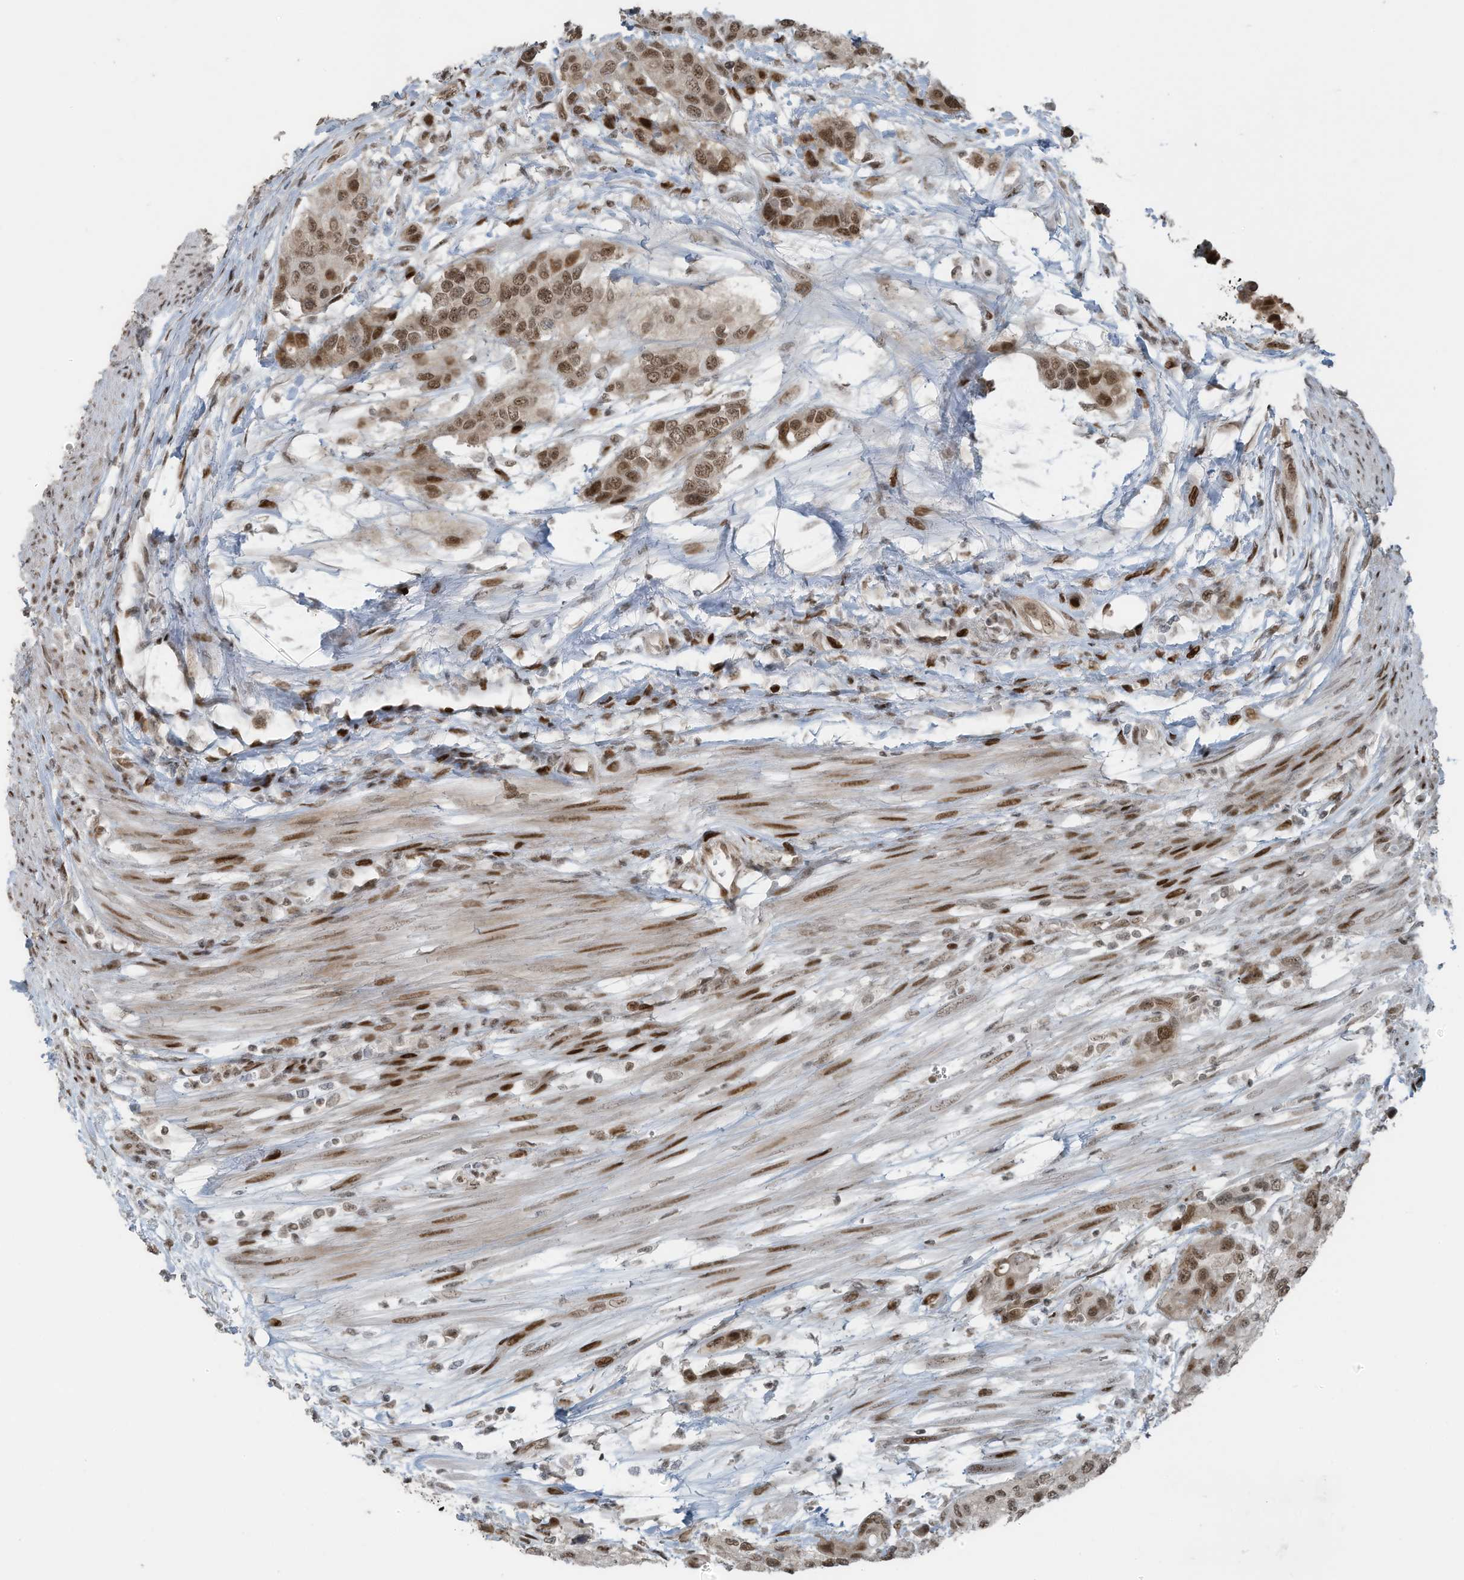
{"staining": {"intensity": "moderate", "quantity": ">75%", "location": "nuclear"}, "tissue": "urothelial cancer", "cell_type": "Tumor cells", "image_type": "cancer", "snomed": [{"axis": "morphology", "description": "Normal tissue, NOS"}, {"axis": "morphology", "description": "Urothelial carcinoma, High grade"}, {"axis": "topography", "description": "Vascular tissue"}, {"axis": "topography", "description": "Urinary bladder"}], "caption": "This is an image of IHC staining of urothelial cancer, which shows moderate expression in the nuclear of tumor cells.", "gene": "PCNP", "patient": {"sex": "female", "age": 56}}